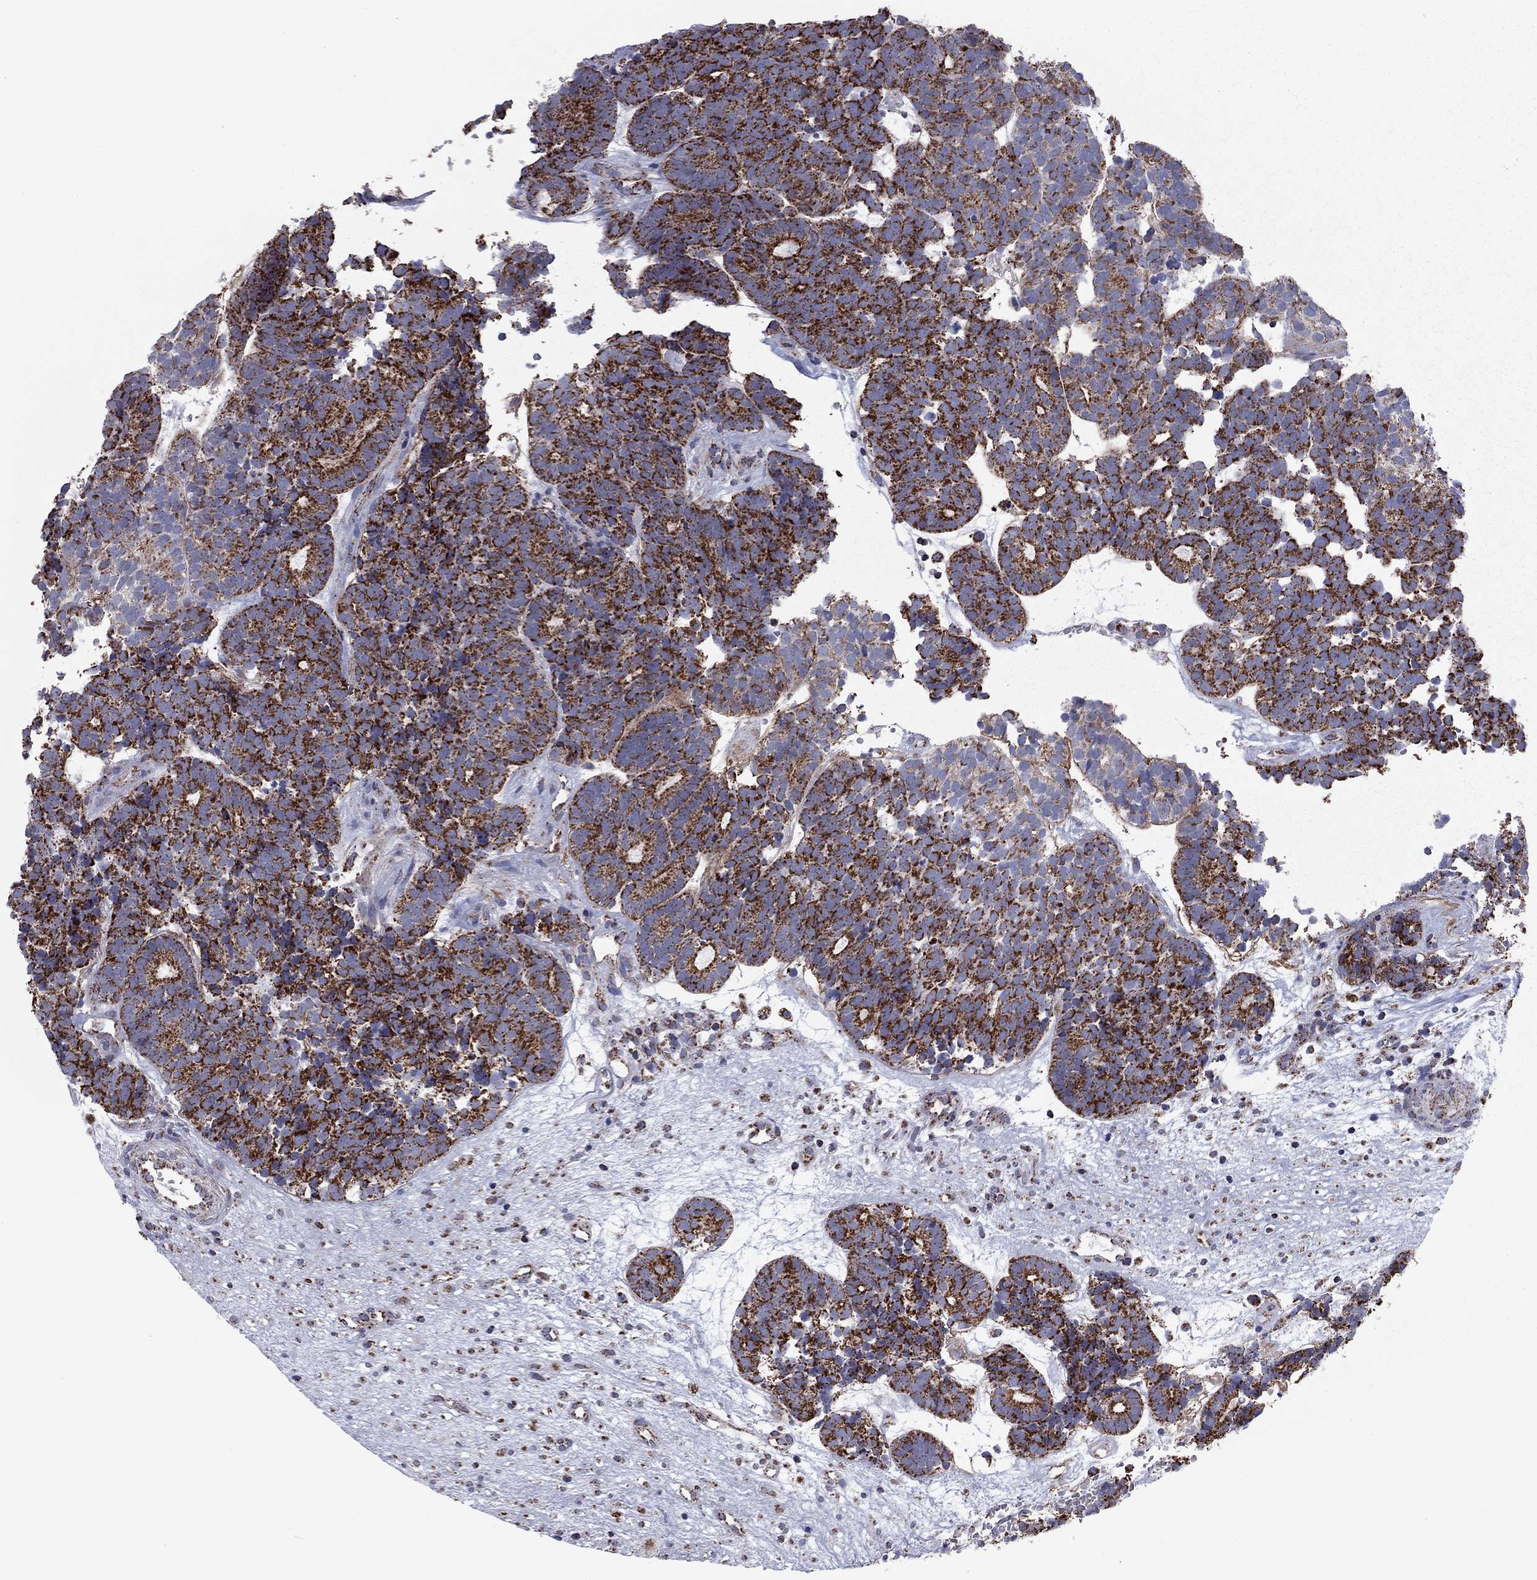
{"staining": {"intensity": "strong", "quantity": ">75%", "location": "cytoplasmic/membranous"}, "tissue": "head and neck cancer", "cell_type": "Tumor cells", "image_type": "cancer", "snomed": [{"axis": "morphology", "description": "Adenocarcinoma, NOS"}, {"axis": "topography", "description": "Head-Neck"}], "caption": "High-power microscopy captured an immunohistochemistry histopathology image of head and neck cancer (adenocarcinoma), revealing strong cytoplasmic/membranous expression in about >75% of tumor cells.", "gene": "NDUFV1", "patient": {"sex": "female", "age": 81}}